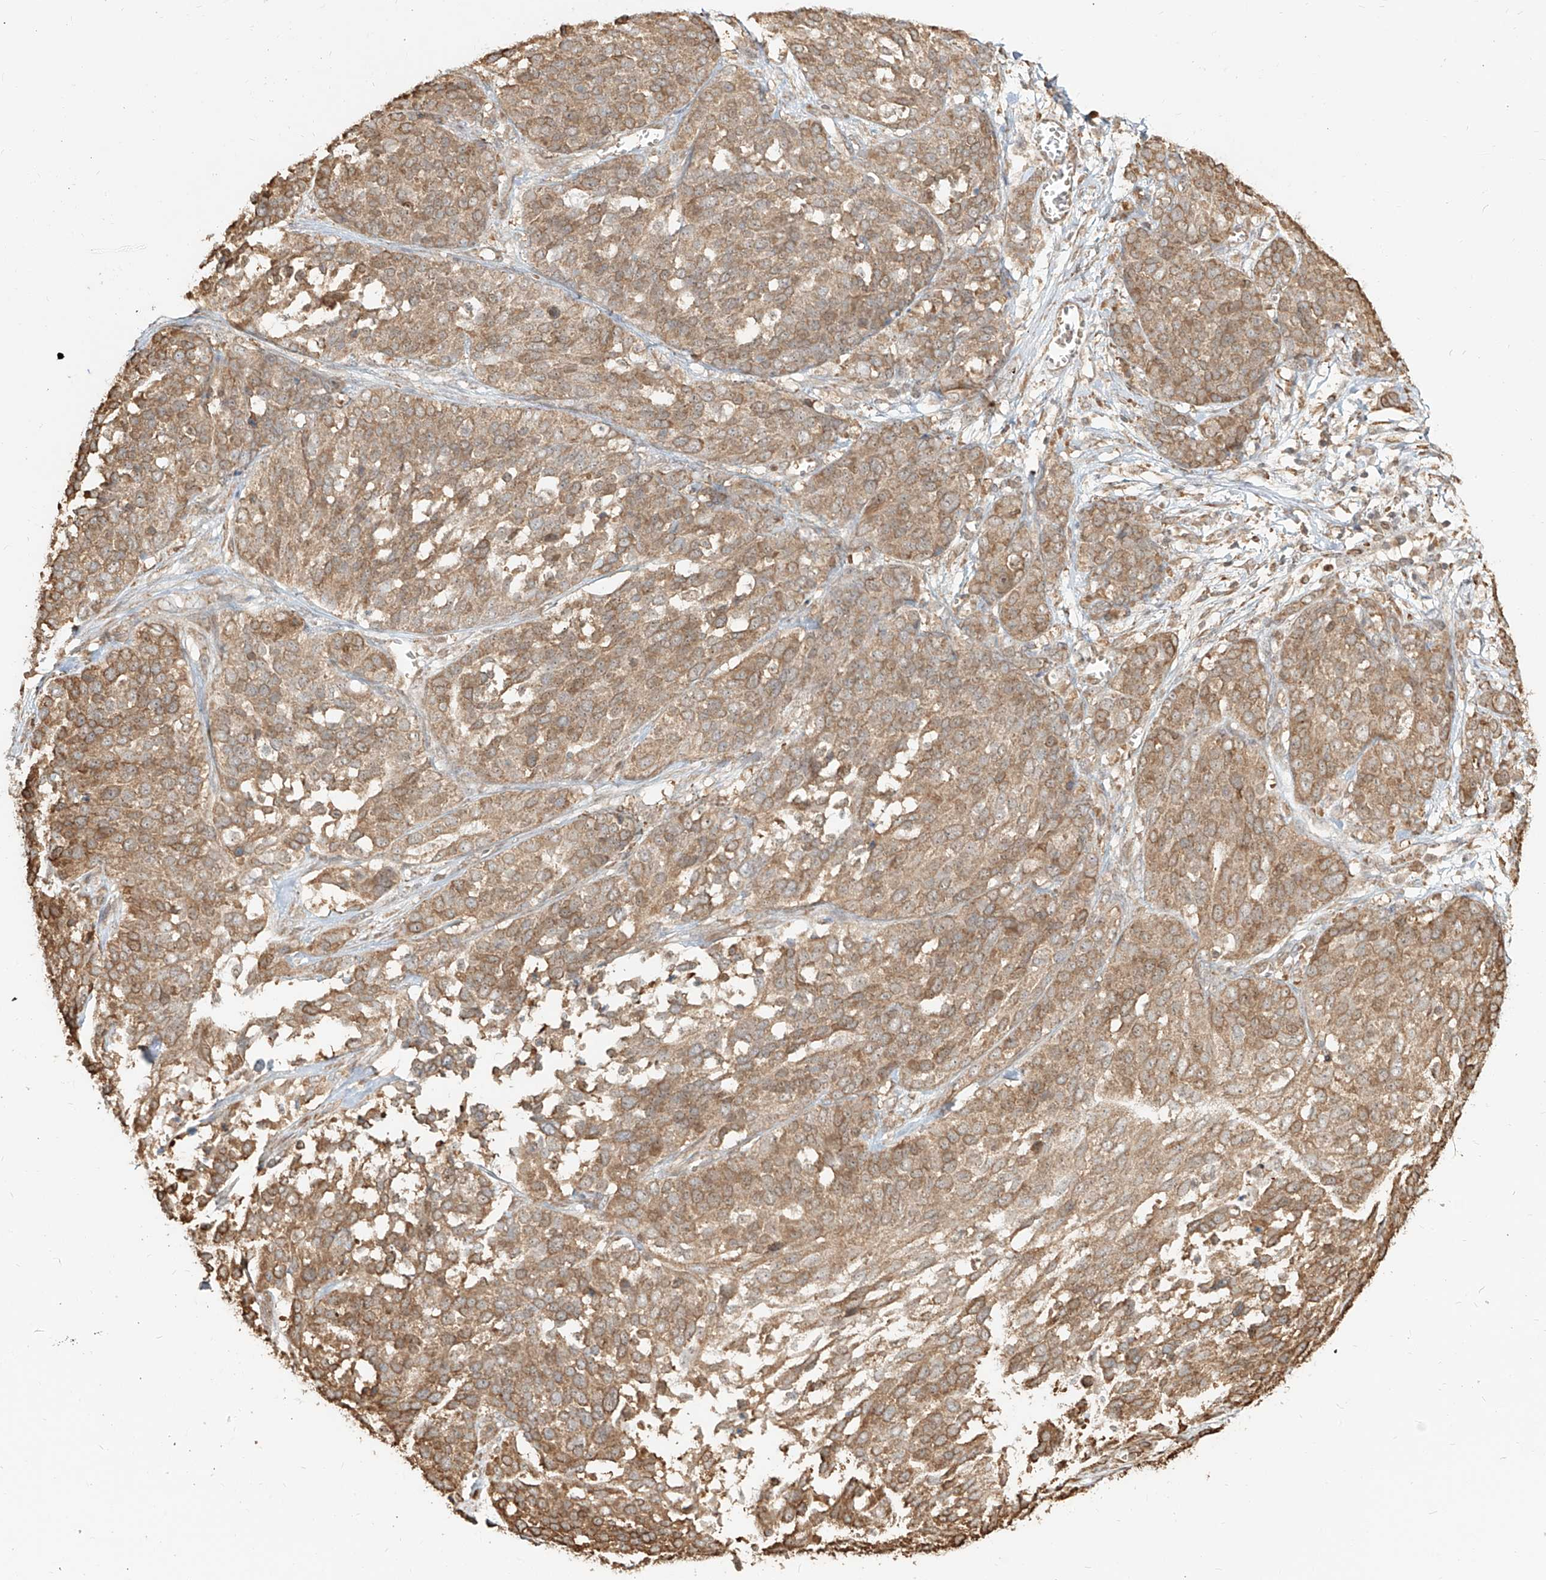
{"staining": {"intensity": "moderate", "quantity": ">75%", "location": "cytoplasmic/membranous"}, "tissue": "ovarian cancer", "cell_type": "Tumor cells", "image_type": "cancer", "snomed": [{"axis": "morphology", "description": "Cystadenocarcinoma, serous, NOS"}, {"axis": "topography", "description": "Ovary"}], "caption": "Ovarian serous cystadenocarcinoma tissue shows moderate cytoplasmic/membranous positivity in approximately >75% of tumor cells, visualized by immunohistochemistry.", "gene": "UBE2K", "patient": {"sex": "female", "age": 44}}